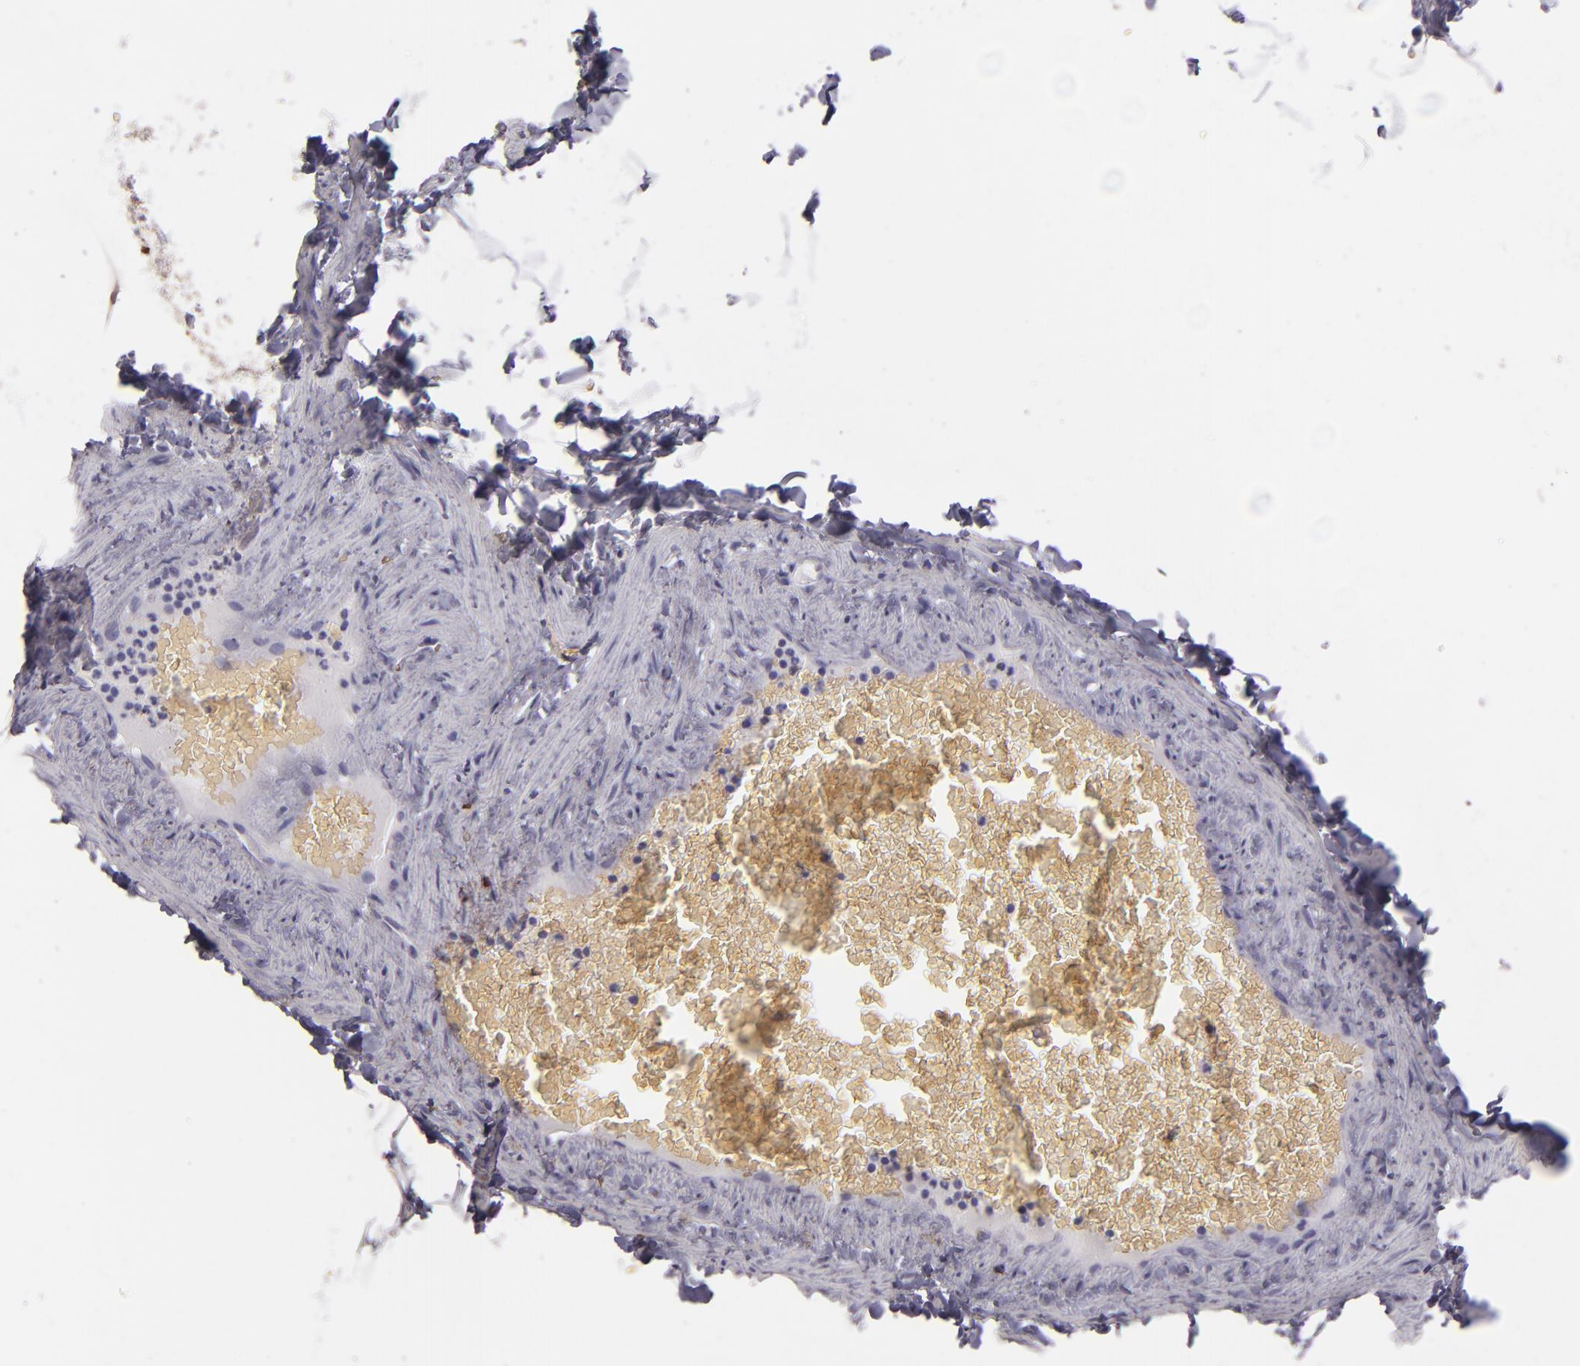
{"staining": {"intensity": "negative", "quantity": "none", "location": "none"}, "tissue": "adipose tissue", "cell_type": "Adipocytes", "image_type": "normal", "snomed": [{"axis": "morphology", "description": "Normal tissue, NOS"}, {"axis": "topography", "description": "Vascular tissue"}], "caption": "Immunohistochemistry (IHC) of unremarkable human adipose tissue displays no expression in adipocytes.", "gene": "ACE", "patient": {"sex": "male", "age": 41}}